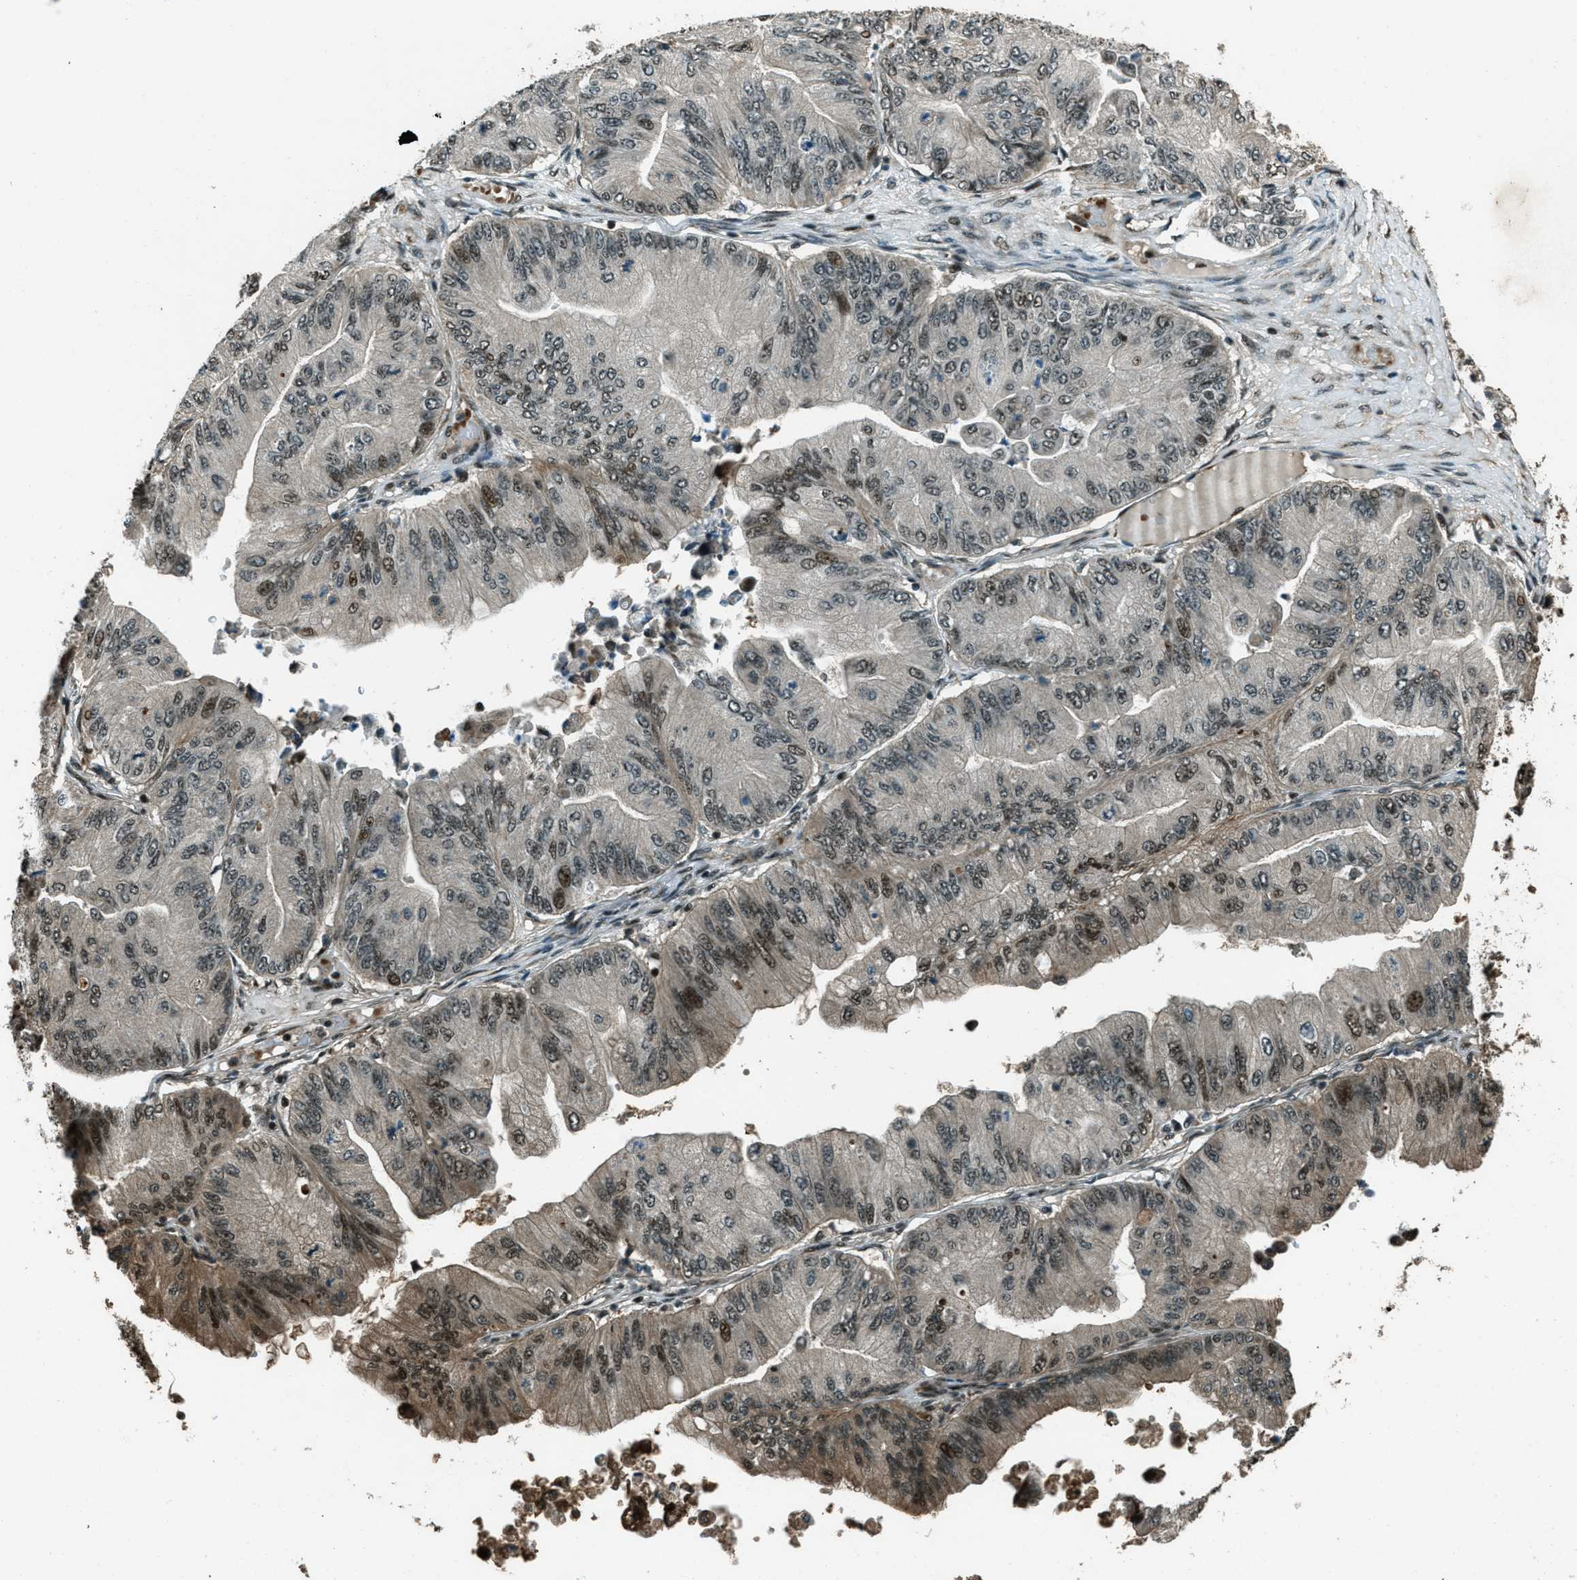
{"staining": {"intensity": "moderate", "quantity": "25%-75%", "location": "cytoplasmic/membranous,nuclear"}, "tissue": "ovarian cancer", "cell_type": "Tumor cells", "image_type": "cancer", "snomed": [{"axis": "morphology", "description": "Cystadenocarcinoma, mucinous, NOS"}, {"axis": "topography", "description": "Ovary"}], "caption": "Human ovarian cancer (mucinous cystadenocarcinoma) stained with a brown dye exhibits moderate cytoplasmic/membranous and nuclear positive positivity in about 25%-75% of tumor cells.", "gene": "TARDBP", "patient": {"sex": "female", "age": 61}}